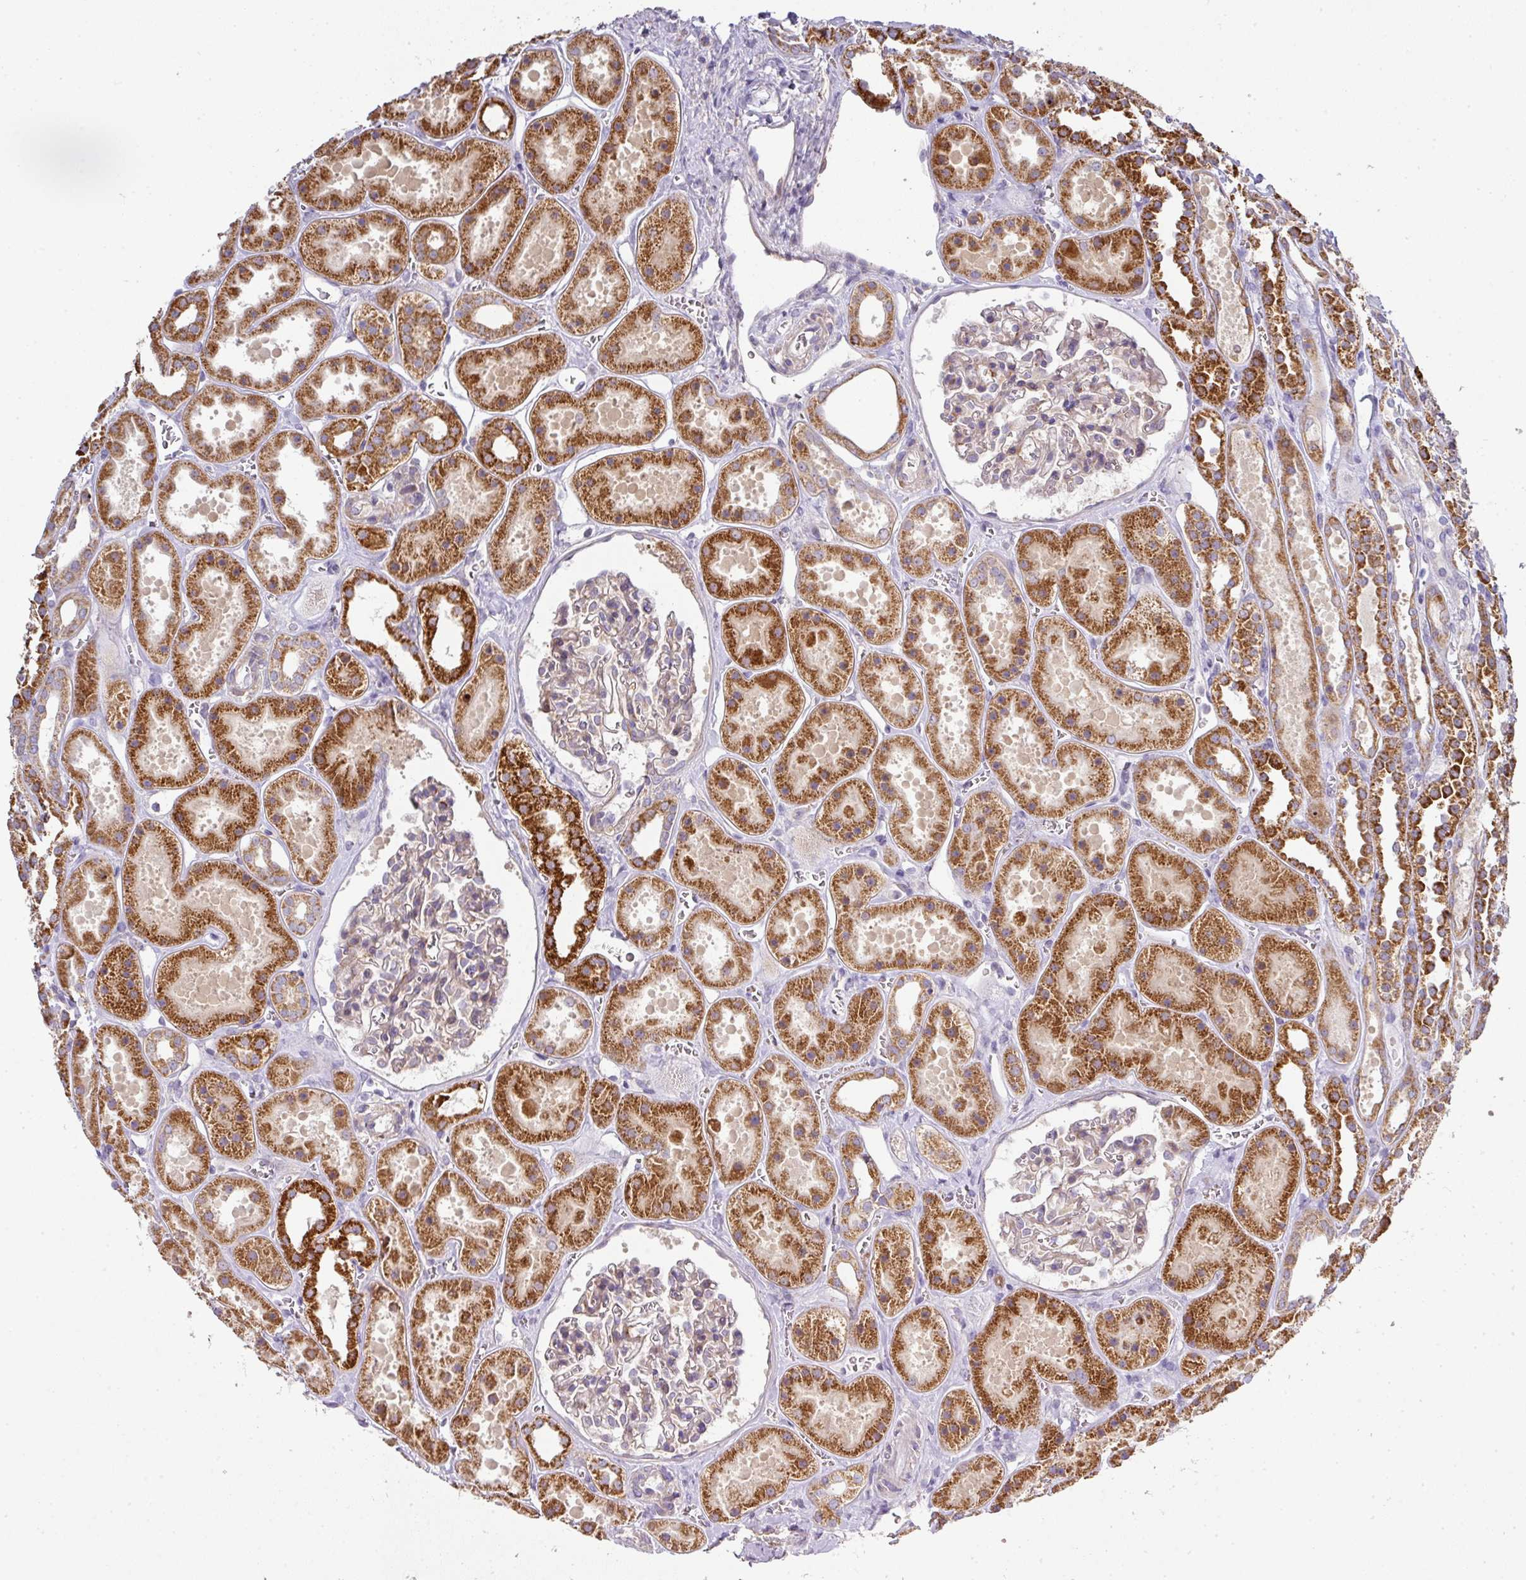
{"staining": {"intensity": "negative", "quantity": "none", "location": "none"}, "tissue": "kidney", "cell_type": "Cells in glomeruli", "image_type": "normal", "snomed": [{"axis": "morphology", "description": "Normal tissue, NOS"}, {"axis": "topography", "description": "Kidney"}], "caption": "Immunohistochemical staining of unremarkable human kidney demonstrates no significant expression in cells in glomeruli. Nuclei are stained in blue.", "gene": "STK35", "patient": {"sex": "female", "age": 41}}